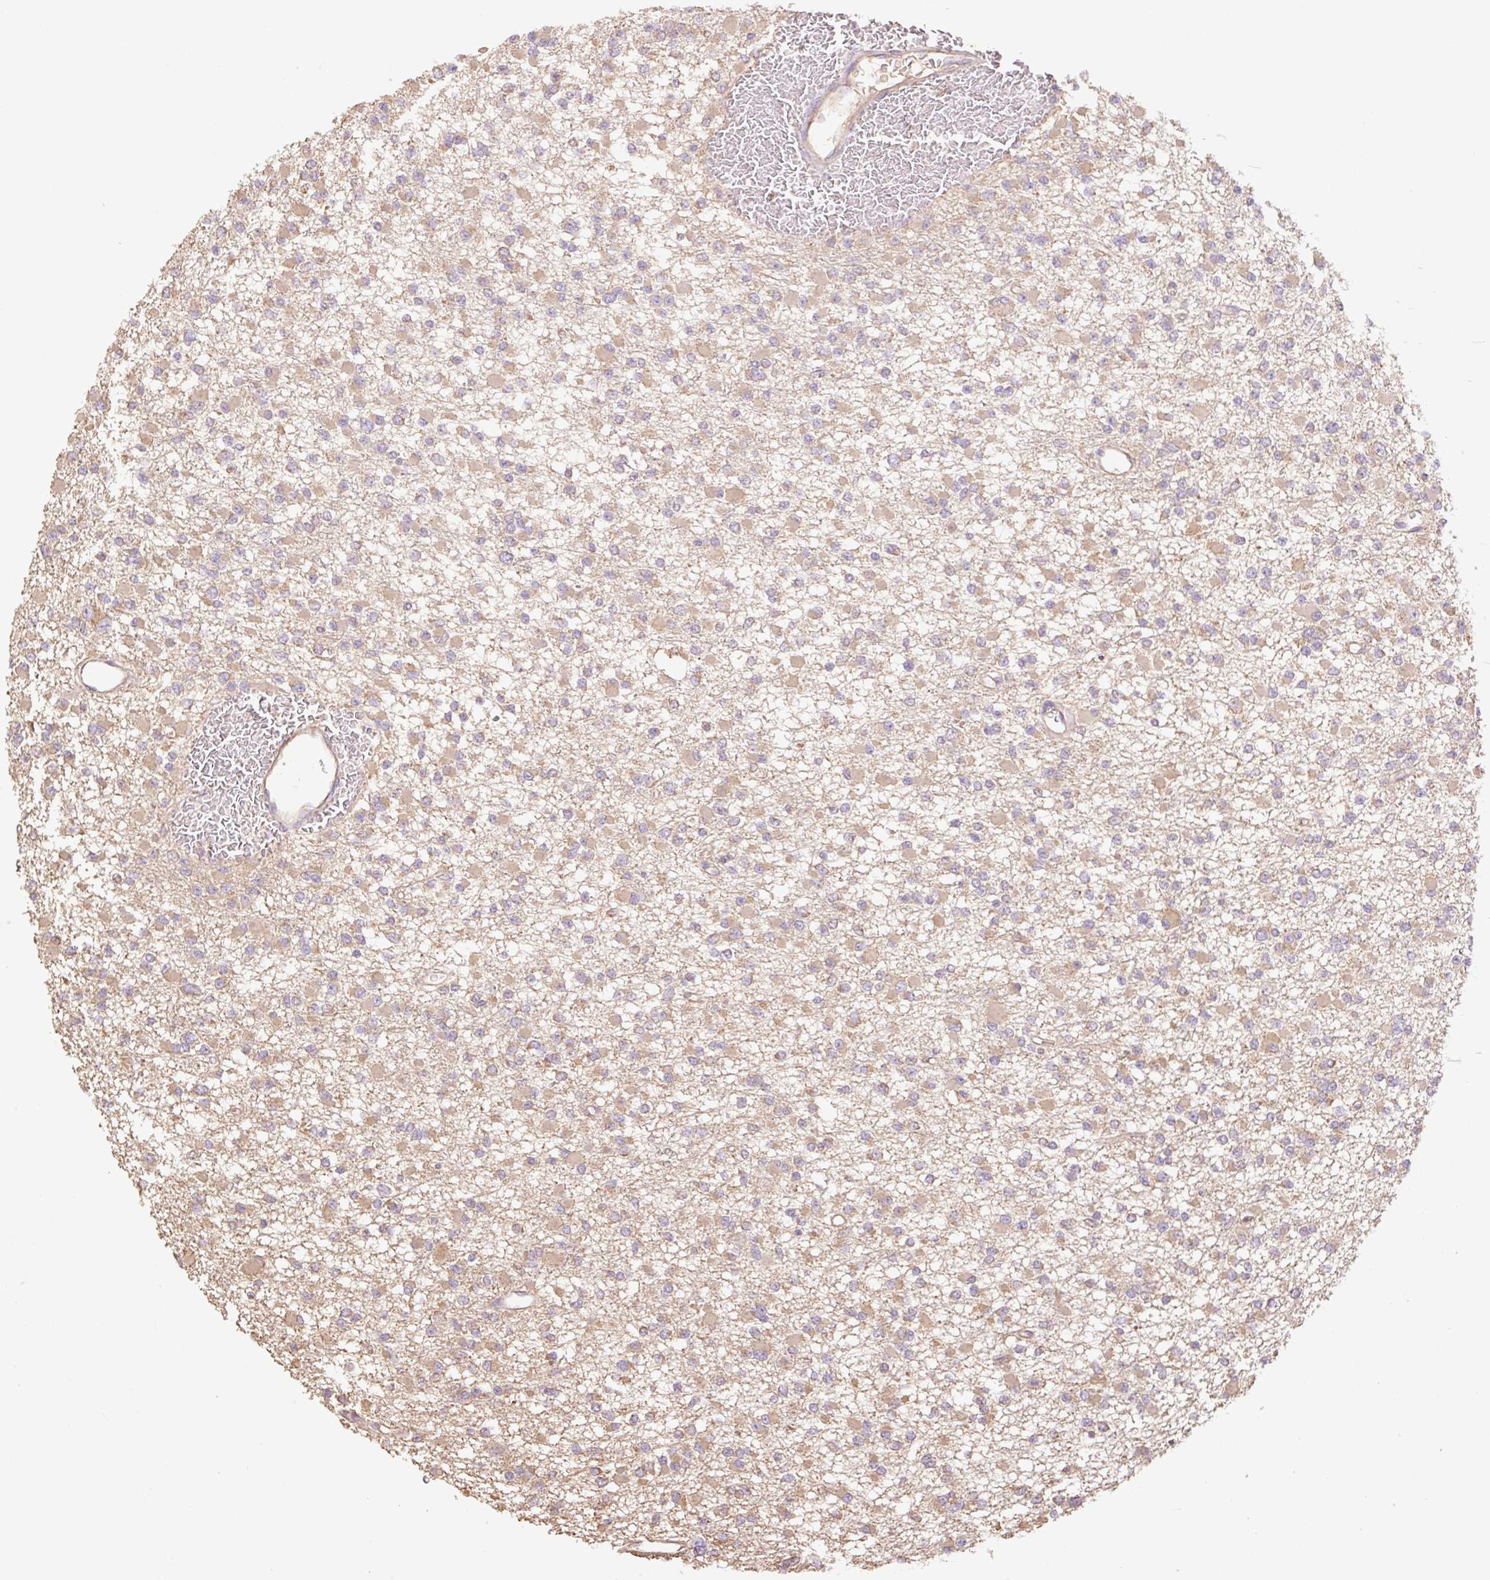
{"staining": {"intensity": "weak", "quantity": "25%-75%", "location": "cytoplasmic/membranous"}, "tissue": "glioma", "cell_type": "Tumor cells", "image_type": "cancer", "snomed": [{"axis": "morphology", "description": "Glioma, malignant, Low grade"}, {"axis": "topography", "description": "Brain"}], "caption": "A brown stain highlights weak cytoplasmic/membranous expression of a protein in malignant glioma (low-grade) tumor cells.", "gene": "DESI1", "patient": {"sex": "female", "age": 22}}